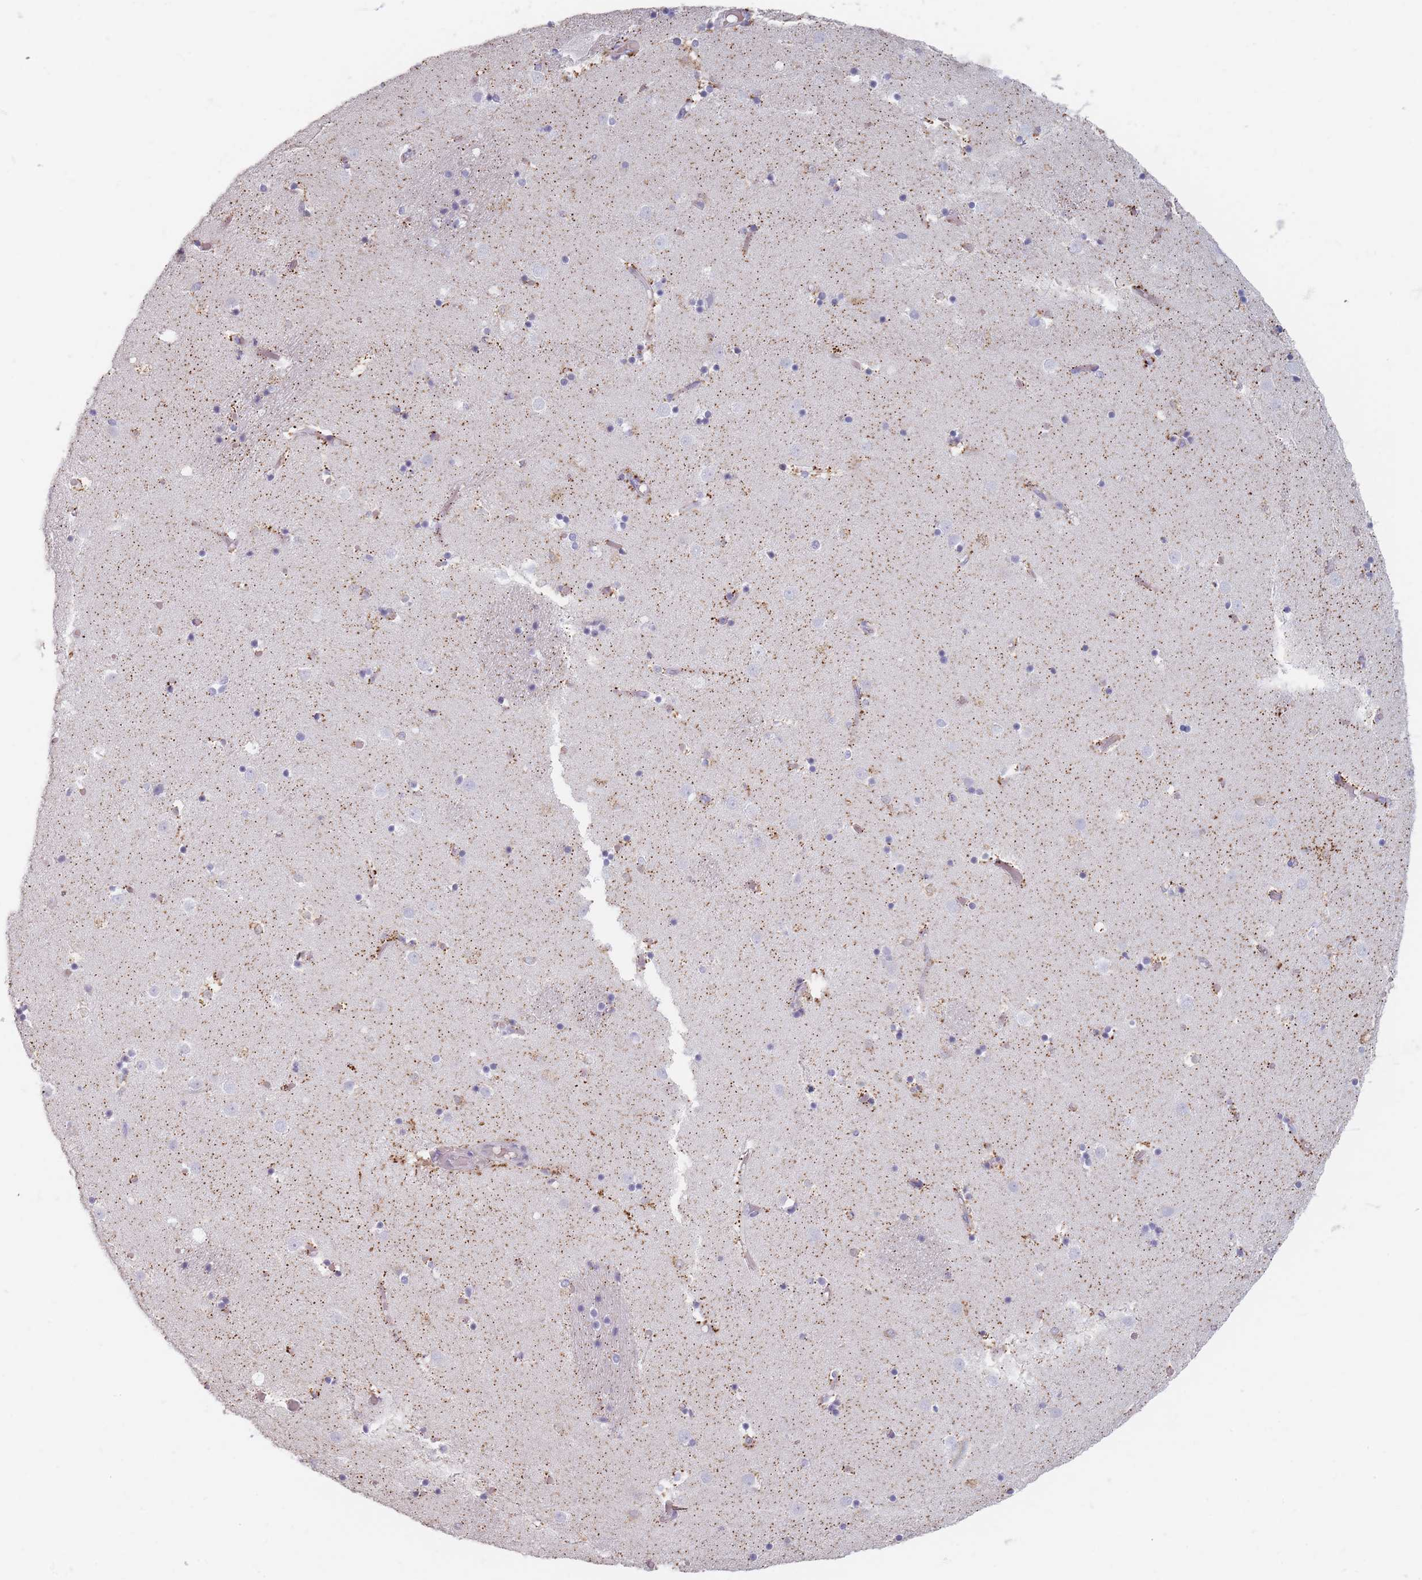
{"staining": {"intensity": "moderate", "quantity": "<25%", "location": "cytoplasmic/membranous"}, "tissue": "caudate", "cell_type": "Glial cells", "image_type": "normal", "snomed": [{"axis": "morphology", "description": "Normal tissue, NOS"}, {"axis": "topography", "description": "Lateral ventricle wall"}], "caption": "Caudate stained with DAB (3,3'-diaminobenzidine) immunohistochemistry reveals low levels of moderate cytoplasmic/membranous expression in about <25% of glial cells.", "gene": "HELZ2", "patient": {"sex": "female", "age": 52}}